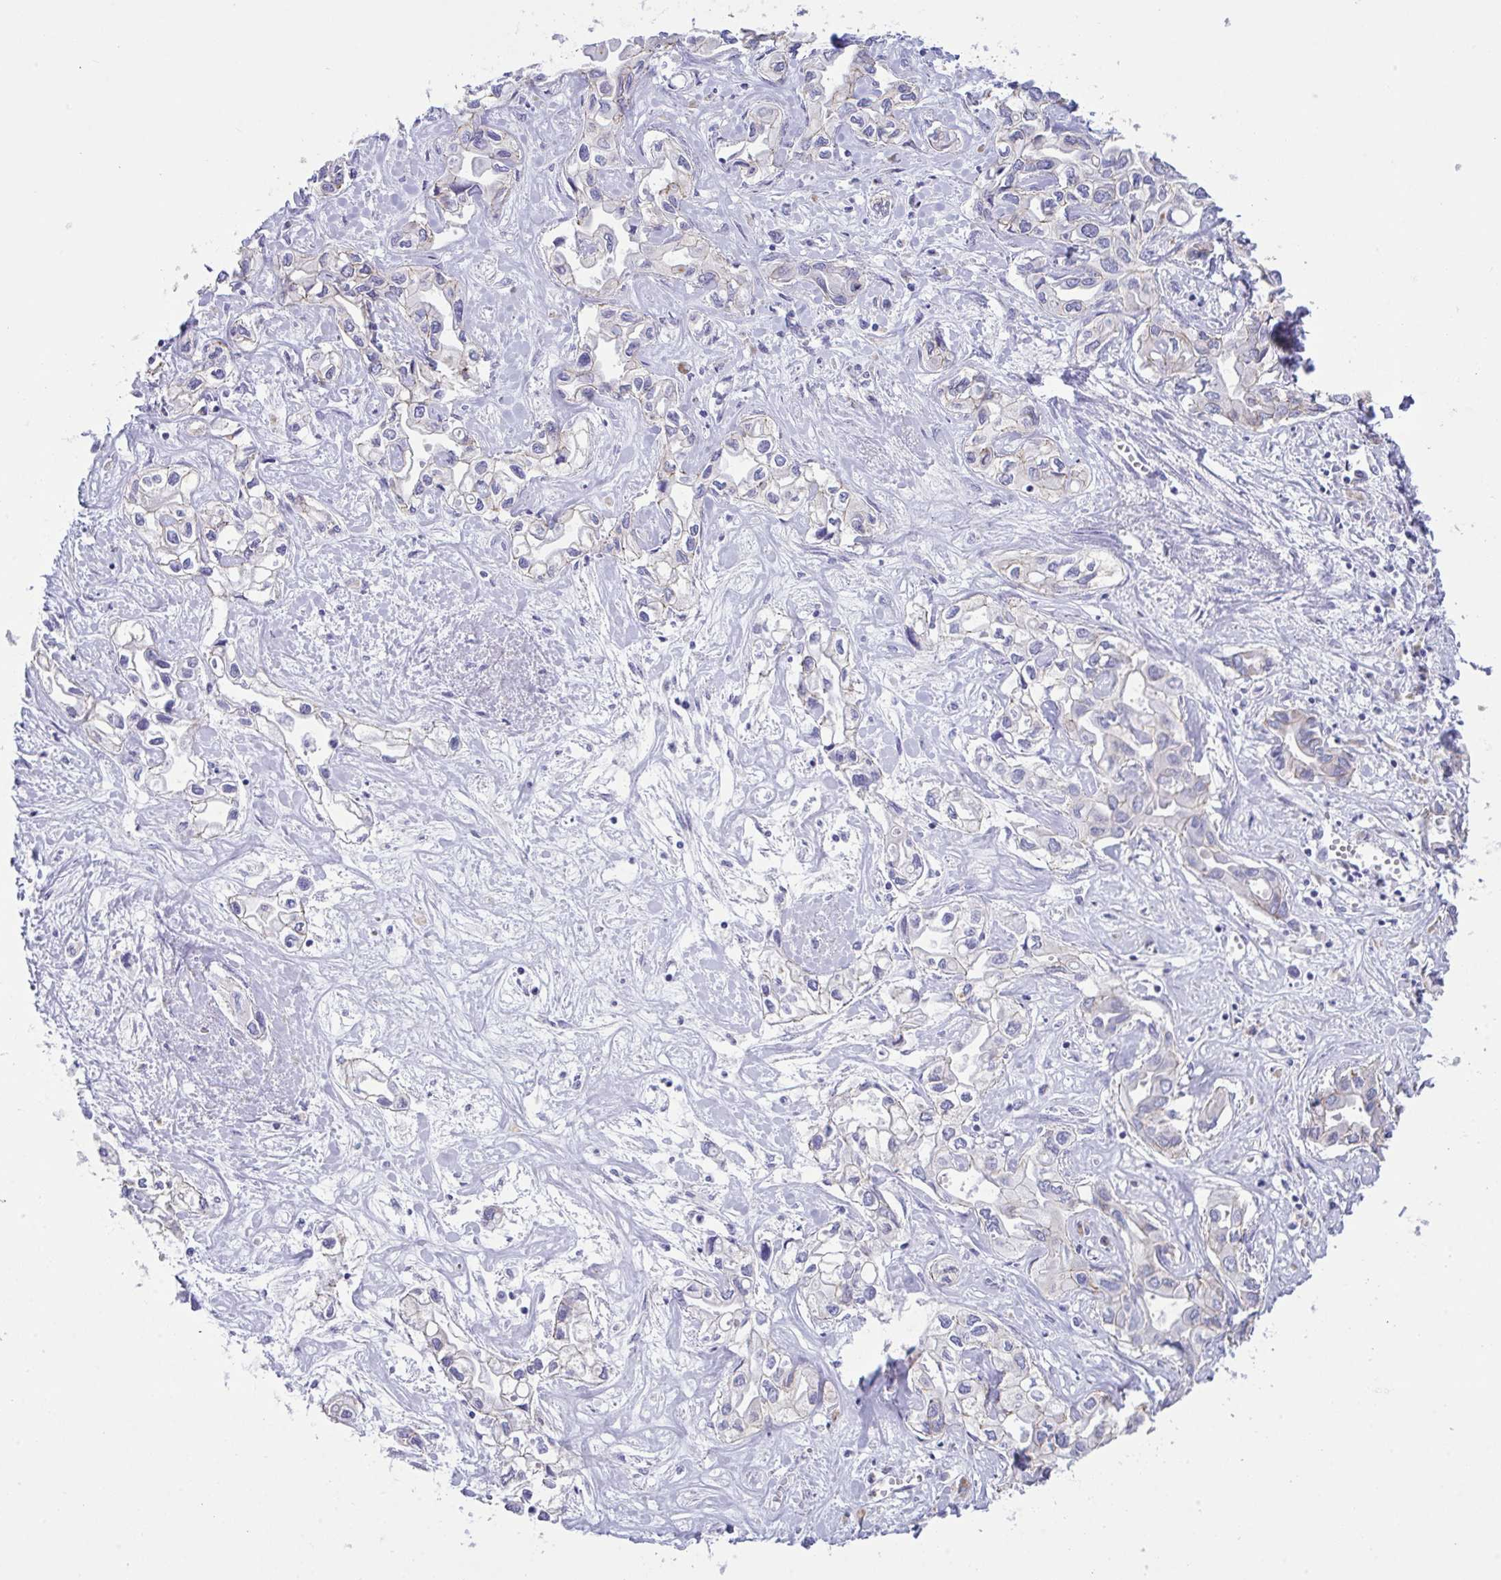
{"staining": {"intensity": "weak", "quantity": "<25%", "location": "cytoplasmic/membranous"}, "tissue": "liver cancer", "cell_type": "Tumor cells", "image_type": "cancer", "snomed": [{"axis": "morphology", "description": "Cholangiocarcinoma"}, {"axis": "topography", "description": "Liver"}], "caption": "IHC image of neoplastic tissue: human liver cancer stained with DAB (3,3'-diaminobenzidine) displays no significant protein expression in tumor cells.", "gene": "GLB1L2", "patient": {"sex": "female", "age": 64}}